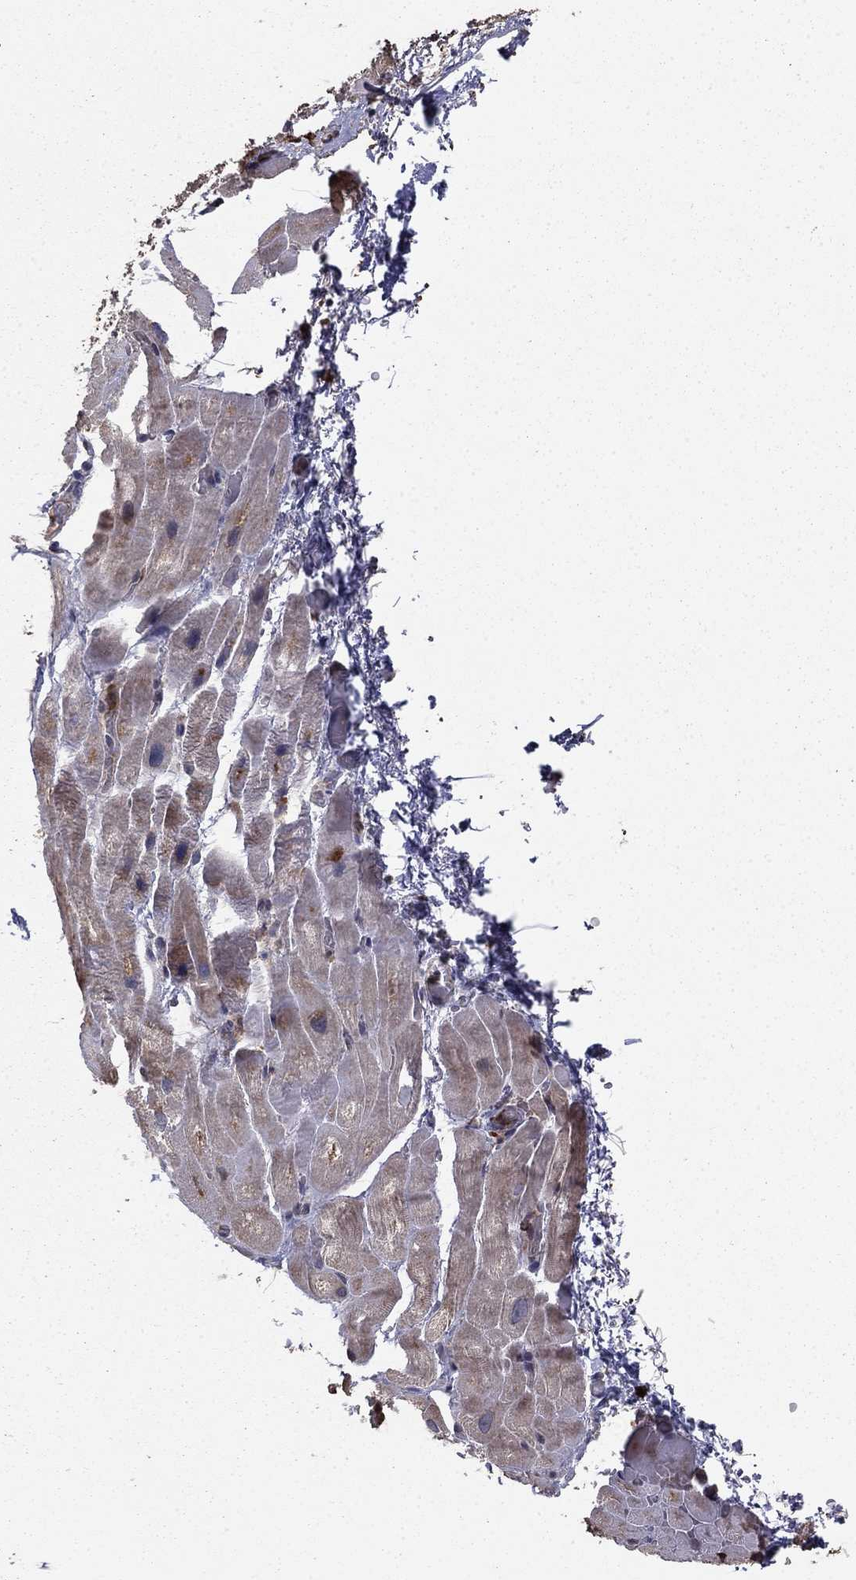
{"staining": {"intensity": "moderate", "quantity": "25%-75%", "location": "cytoplasmic/membranous"}, "tissue": "heart muscle", "cell_type": "Cardiomyocytes", "image_type": "normal", "snomed": [{"axis": "morphology", "description": "Normal tissue, NOS"}, {"axis": "topography", "description": "Heart"}], "caption": "Immunohistochemistry (IHC) of normal heart muscle reveals medium levels of moderate cytoplasmic/membranous positivity in about 25%-75% of cardiomyocytes. Using DAB (3,3'-diaminobenzidine) (brown) and hematoxylin (blue) stains, captured at high magnification using brightfield microscopy.", "gene": "GYG1", "patient": {"sex": "male", "age": 61}}